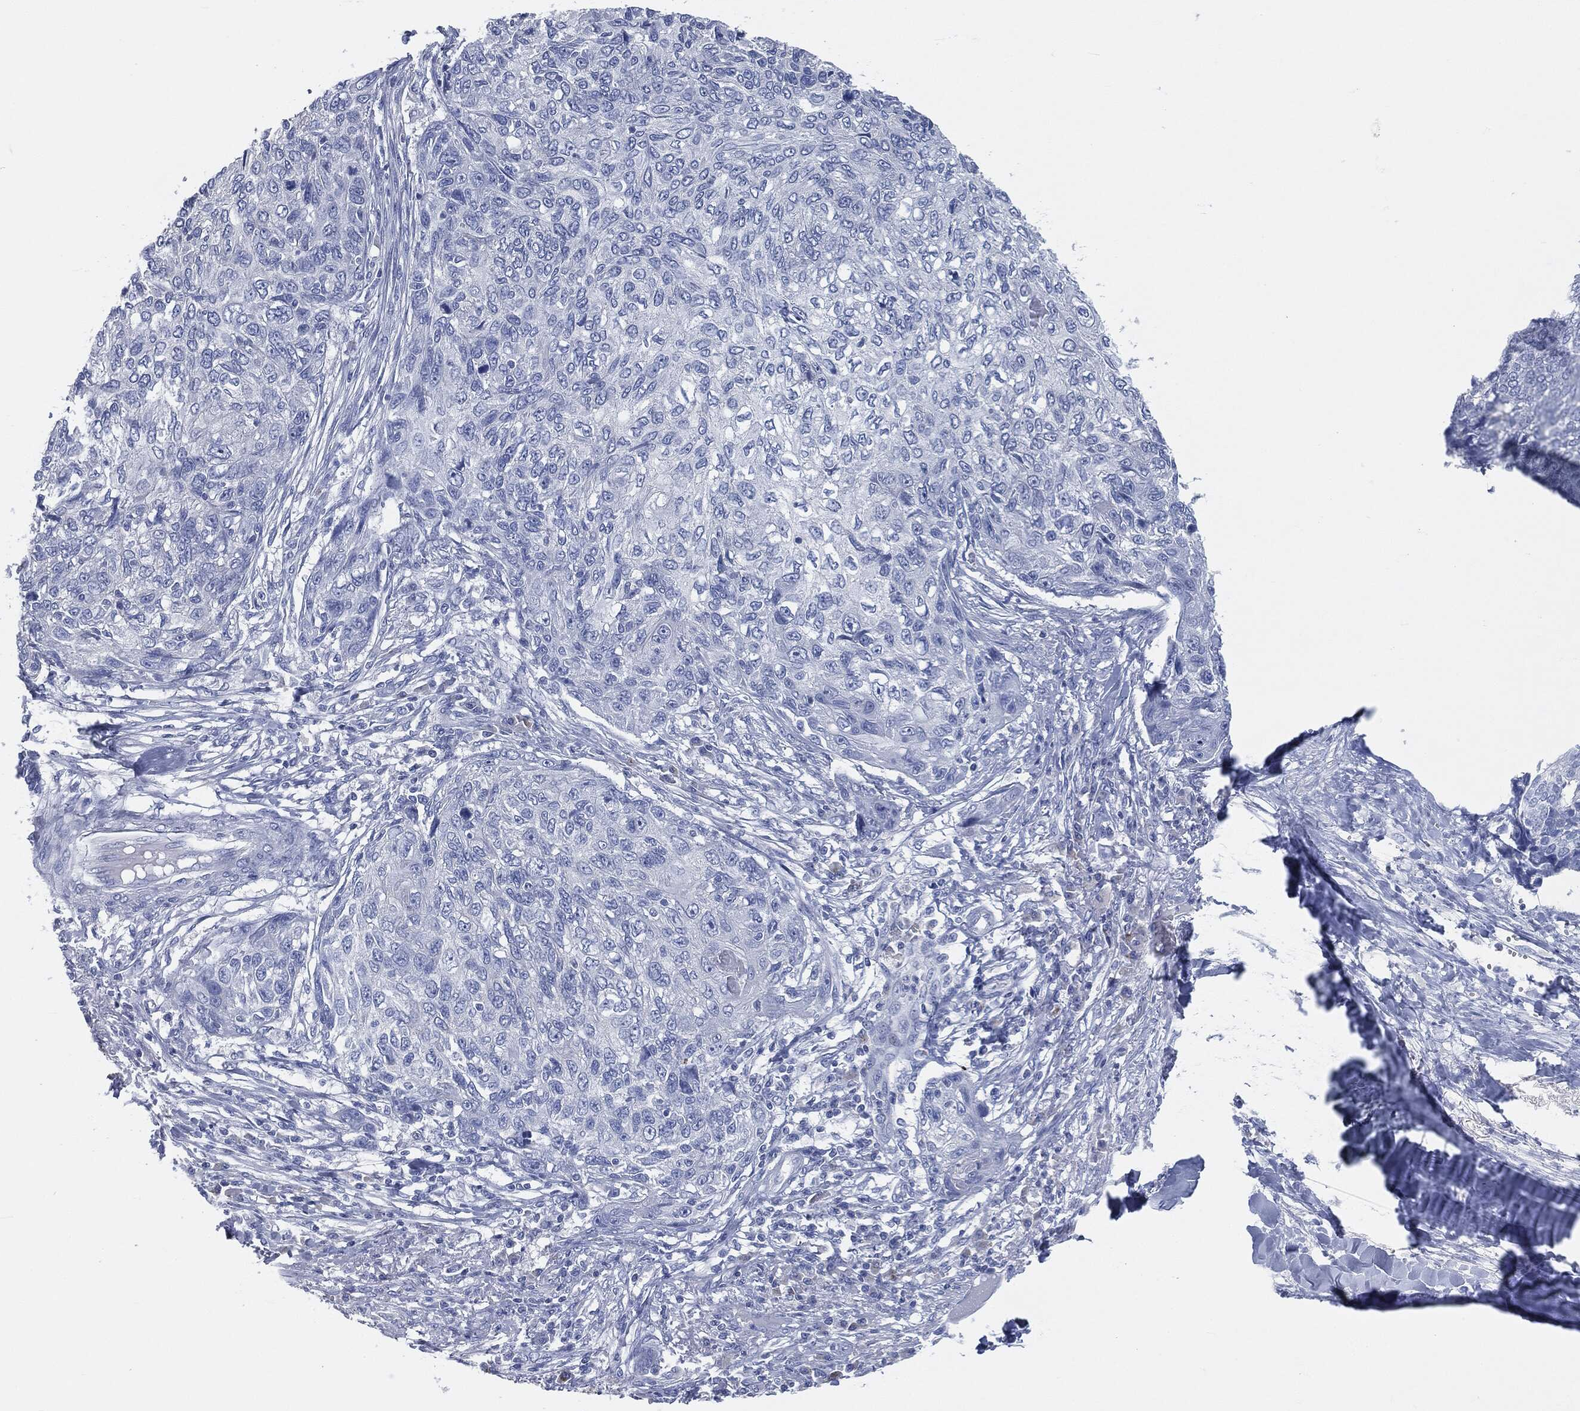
{"staining": {"intensity": "negative", "quantity": "none", "location": "none"}, "tissue": "skin cancer", "cell_type": "Tumor cells", "image_type": "cancer", "snomed": [{"axis": "morphology", "description": "Squamous cell carcinoma, NOS"}, {"axis": "topography", "description": "Skin"}], "caption": "This is a micrograph of IHC staining of squamous cell carcinoma (skin), which shows no expression in tumor cells.", "gene": "CAV3", "patient": {"sex": "male", "age": 92}}